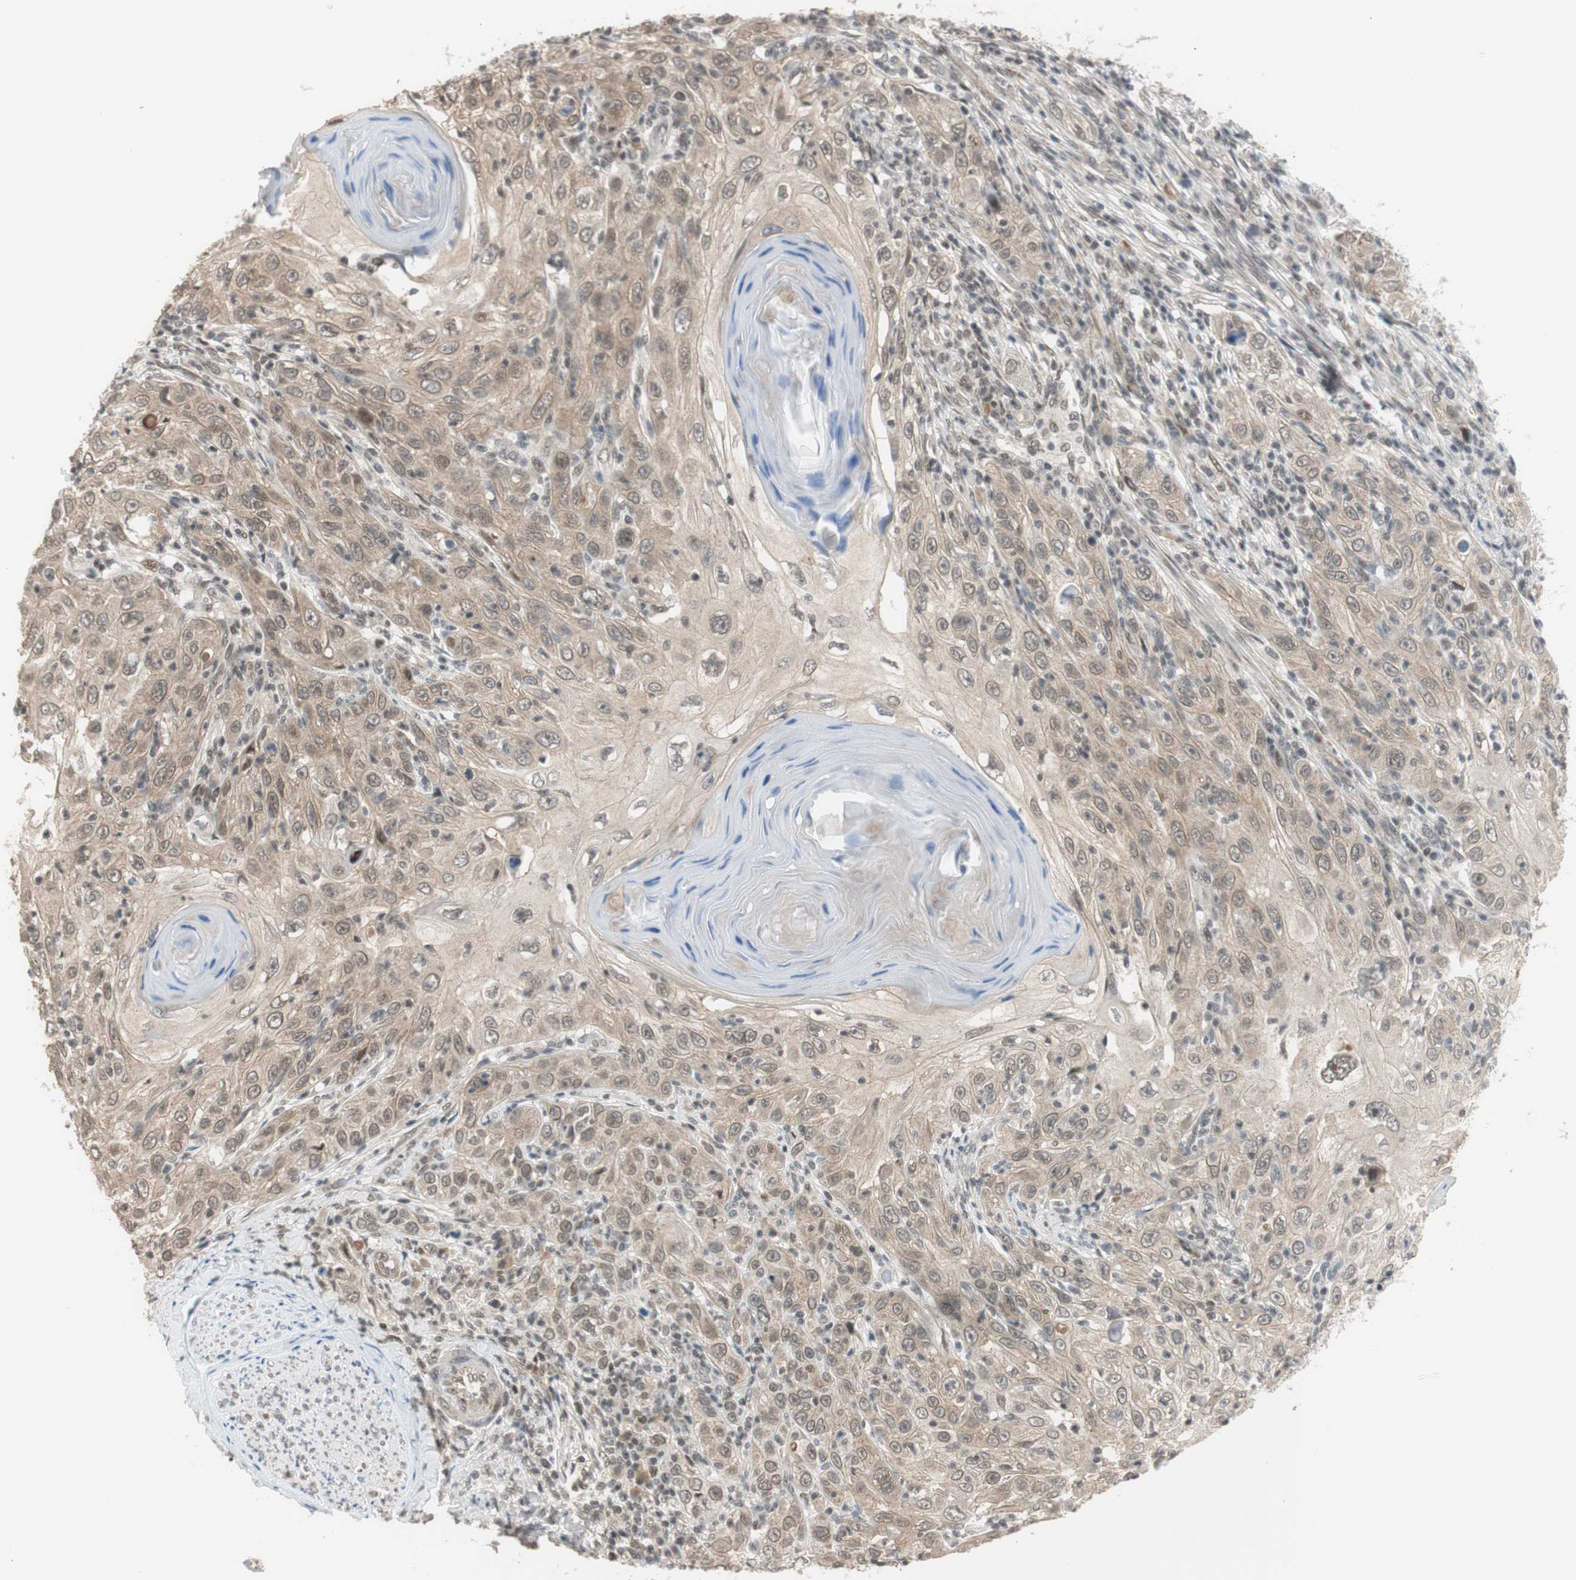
{"staining": {"intensity": "weak", "quantity": ">75%", "location": "cytoplasmic/membranous"}, "tissue": "skin cancer", "cell_type": "Tumor cells", "image_type": "cancer", "snomed": [{"axis": "morphology", "description": "Squamous cell carcinoma, NOS"}, {"axis": "topography", "description": "Skin"}], "caption": "Immunohistochemistry of human skin squamous cell carcinoma reveals low levels of weak cytoplasmic/membranous positivity in about >75% of tumor cells.", "gene": "BRMS1", "patient": {"sex": "female", "age": 88}}